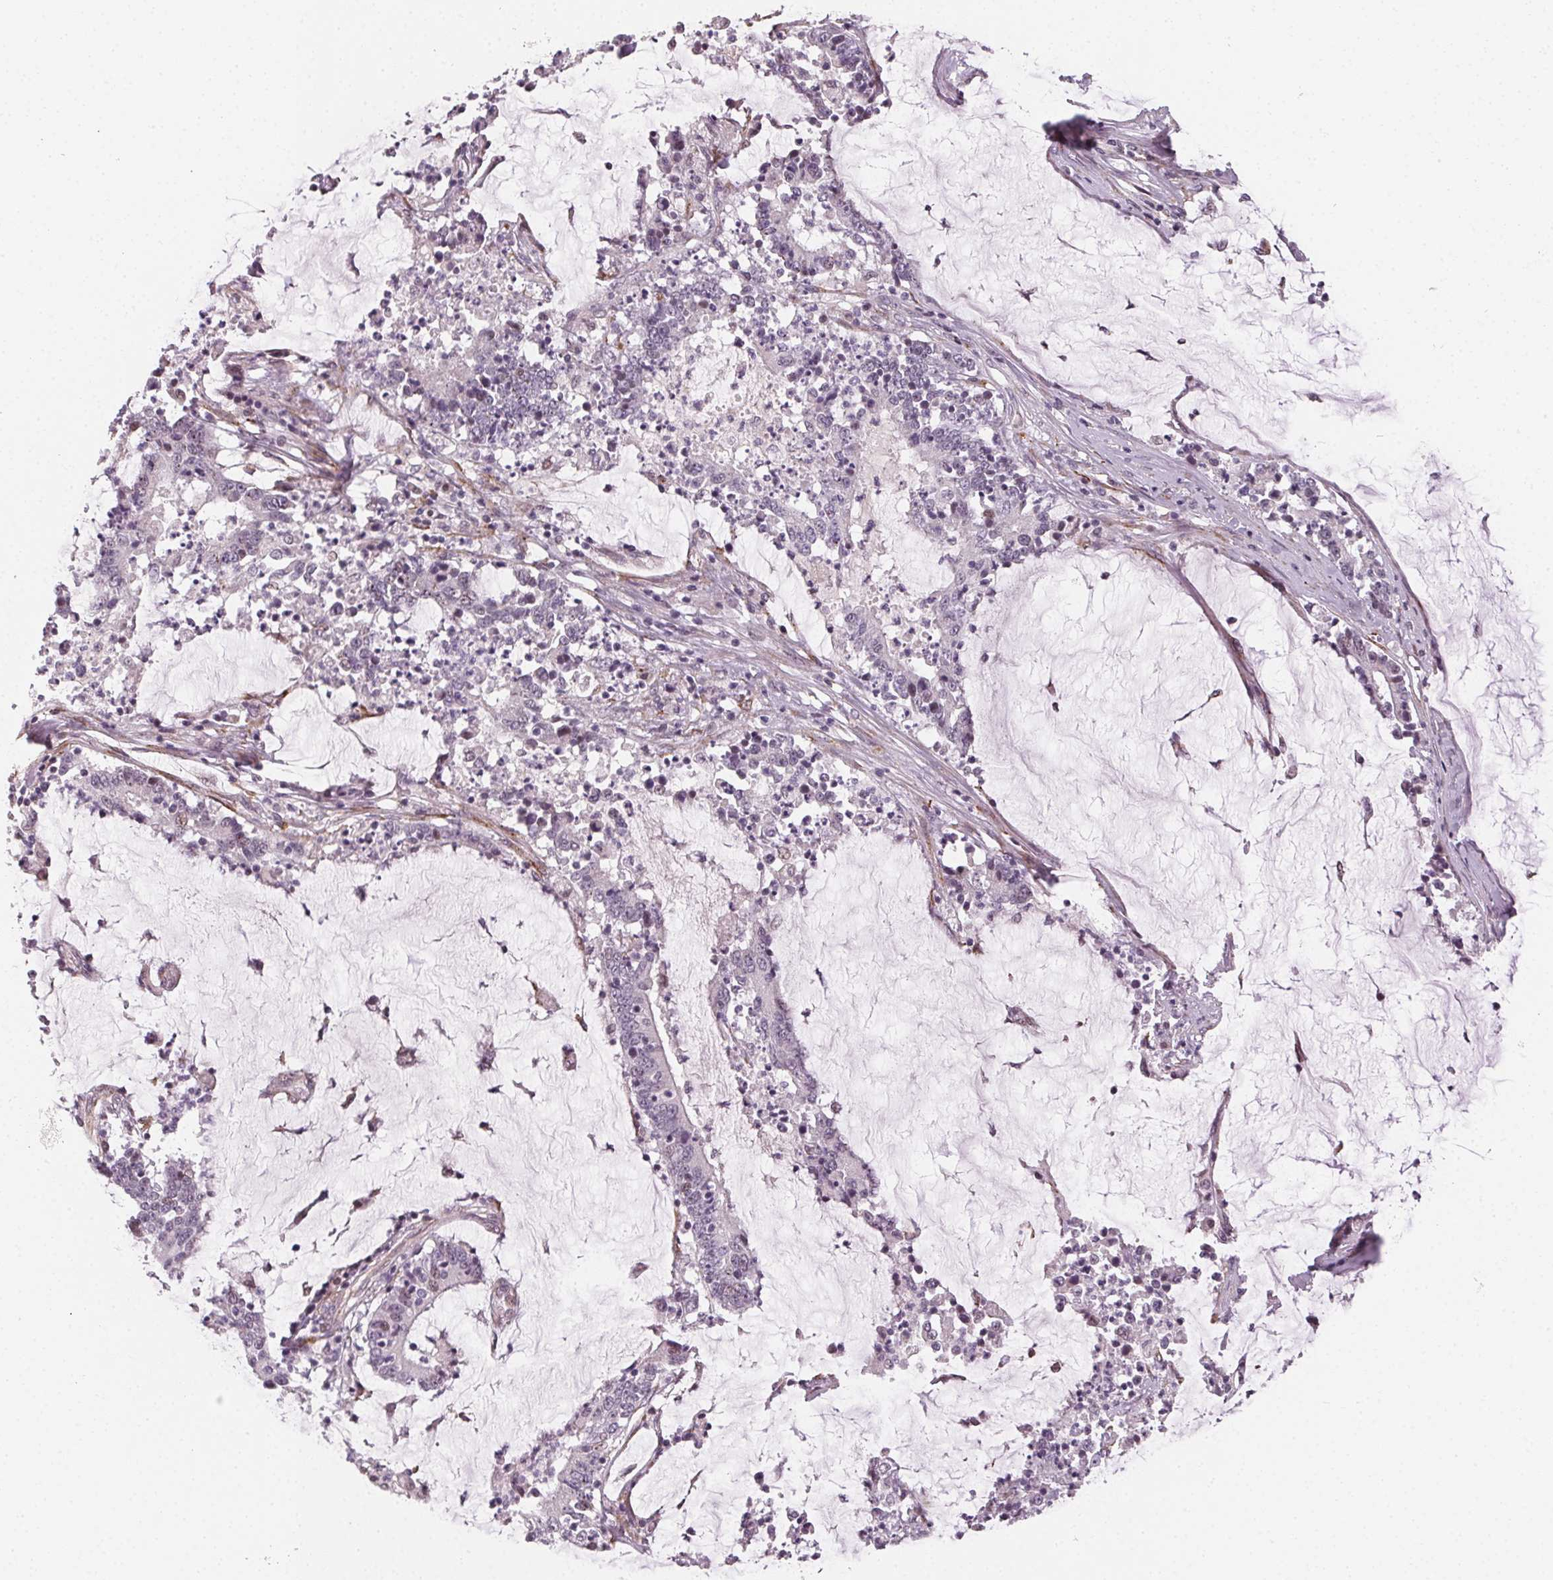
{"staining": {"intensity": "negative", "quantity": "none", "location": "none"}, "tissue": "stomach cancer", "cell_type": "Tumor cells", "image_type": "cancer", "snomed": [{"axis": "morphology", "description": "Adenocarcinoma, NOS"}, {"axis": "topography", "description": "Stomach, upper"}], "caption": "Photomicrograph shows no significant protein expression in tumor cells of stomach cancer.", "gene": "CCDC96", "patient": {"sex": "male", "age": 68}}